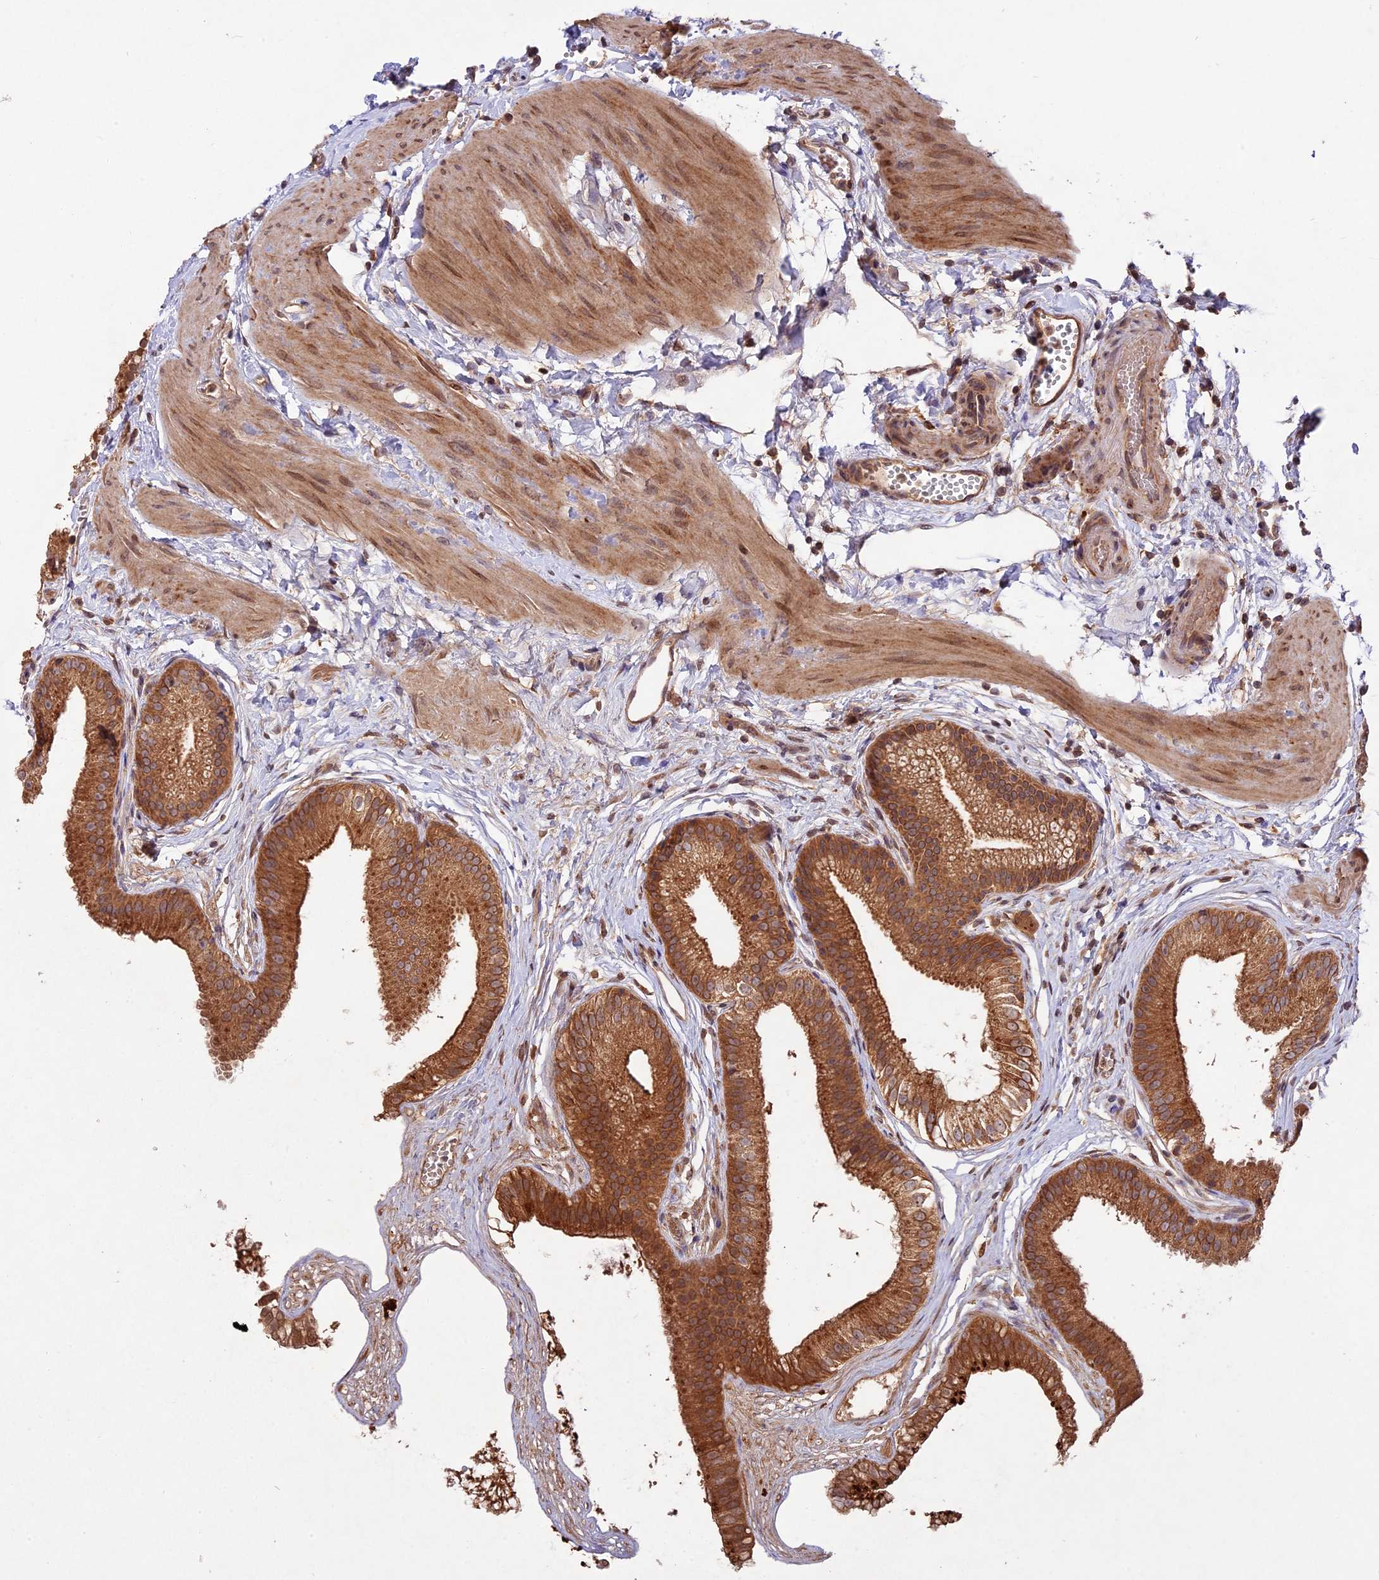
{"staining": {"intensity": "strong", "quantity": ">75%", "location": "cytoplasmic/membranous"}, "tissue": "gallbladder", "cell_type": "Glandular cells", "image_type": "normal", "snomed": [{"axis": "morphology", "description": "Normal tissue, NOS"}, {"axis": "topography", "description": "Gallbladder"}], "caption": "Glandular cells display strong cytoplasmic/membranous expression in approximately >75% of cells in unremarkable gallbladder. (Brightfield microscopy of DAB IHC at high magnification).", "gene": "CHAC1", "patient": {"sex": "female", "age": 54}}